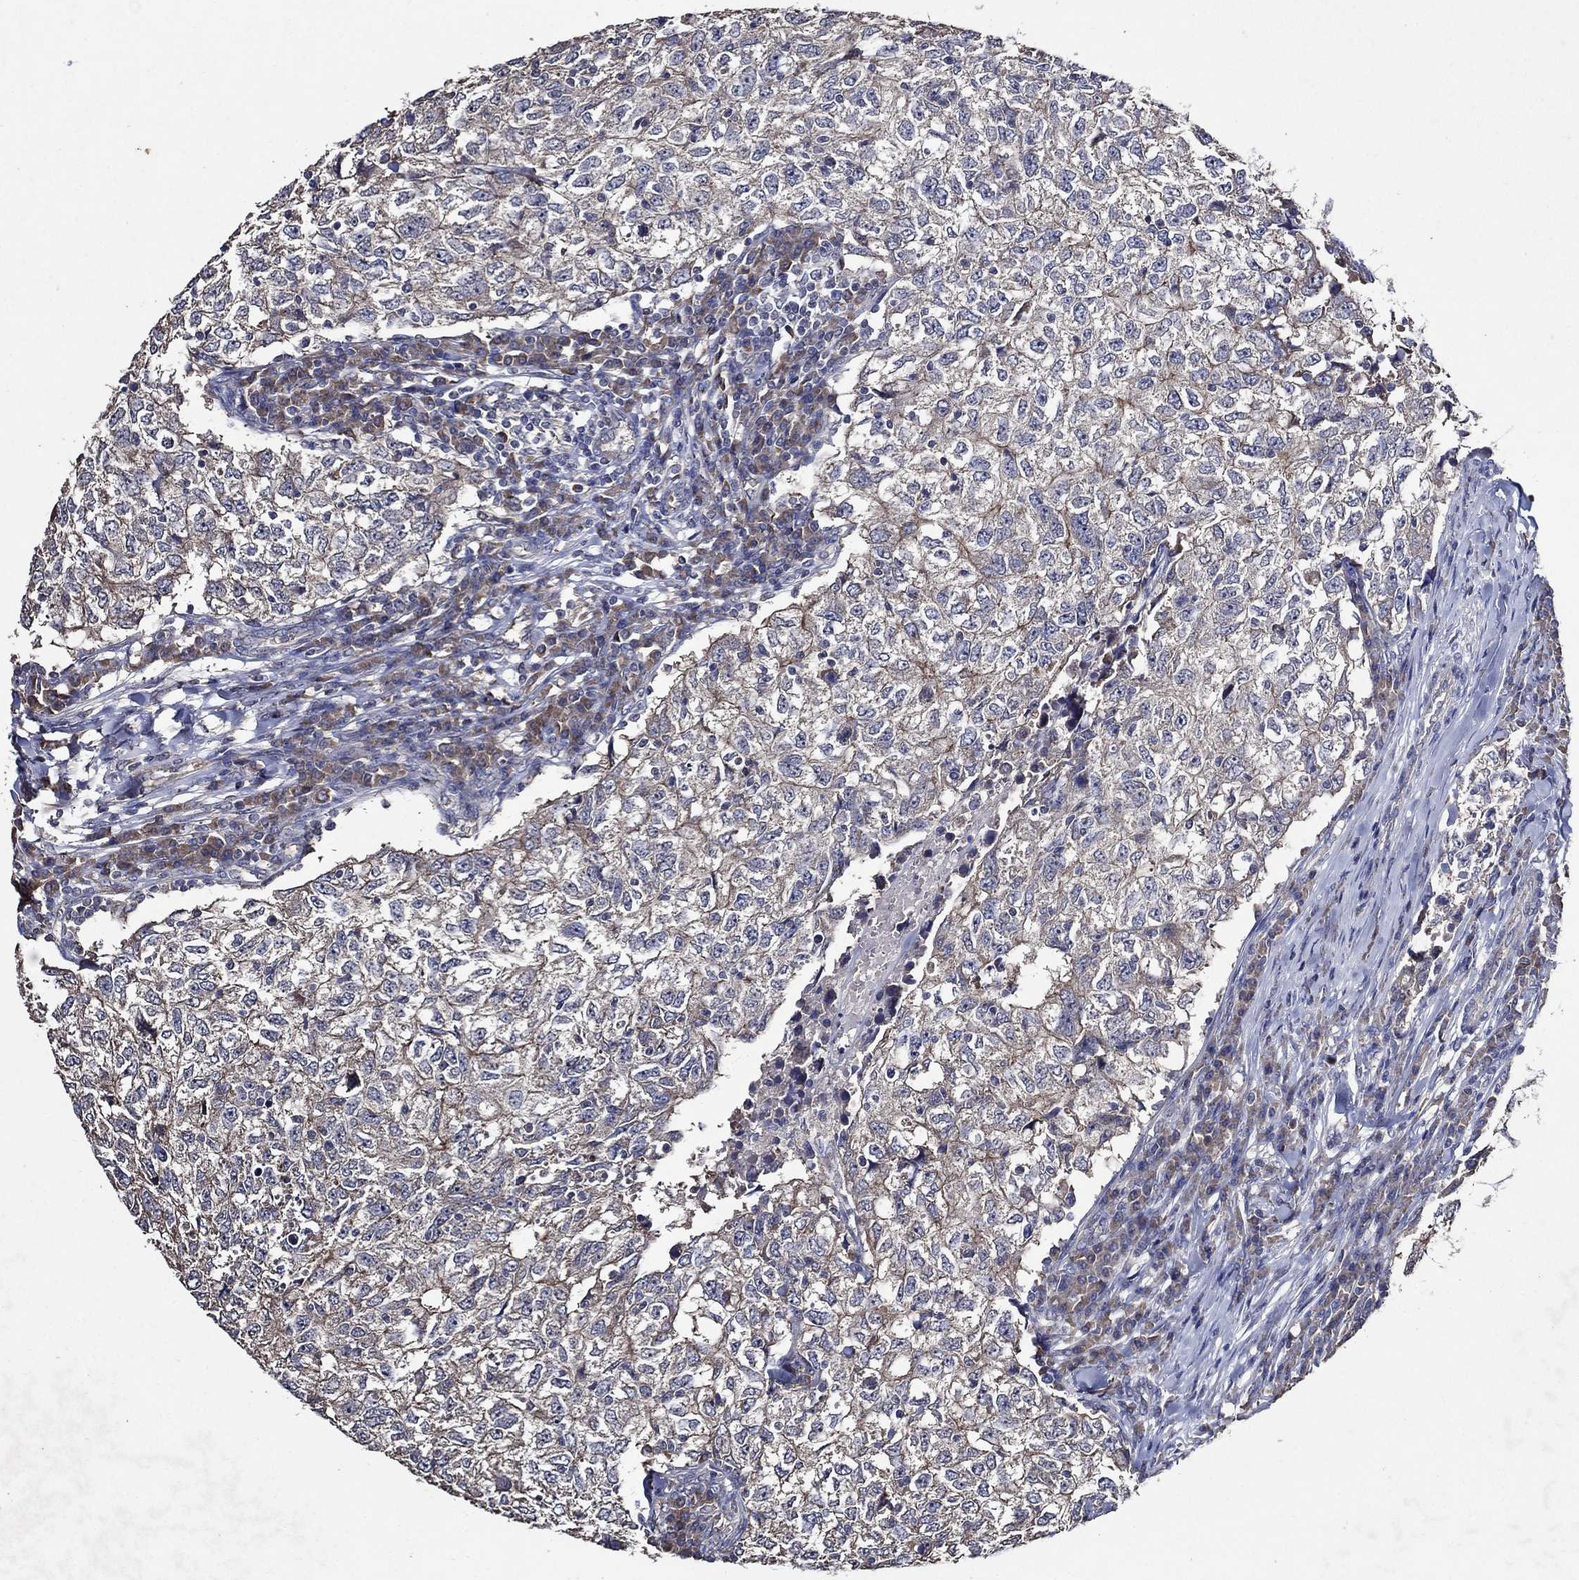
{"staining": {"intensity": "weak", "quantity": "25%-75%", "location": "cytoplasmic/membranous"}, "tissue": "breast cancer", "cell_type": "Tumor cells", "image_type": "cancer", "snomed": [{"axis": "morphology", "description": "Duct carcinoma"}, {"axis": "topography", "description": "Breast"}], "caption": "Weak cytoplasmic/membranous staining for a protein is identified in about 25%-75% of tumor cells of breast cancer (intraductal carcinoma) using IHC.", "gene": "HAP1", "patient": {"sex": "female", "age": 30}}